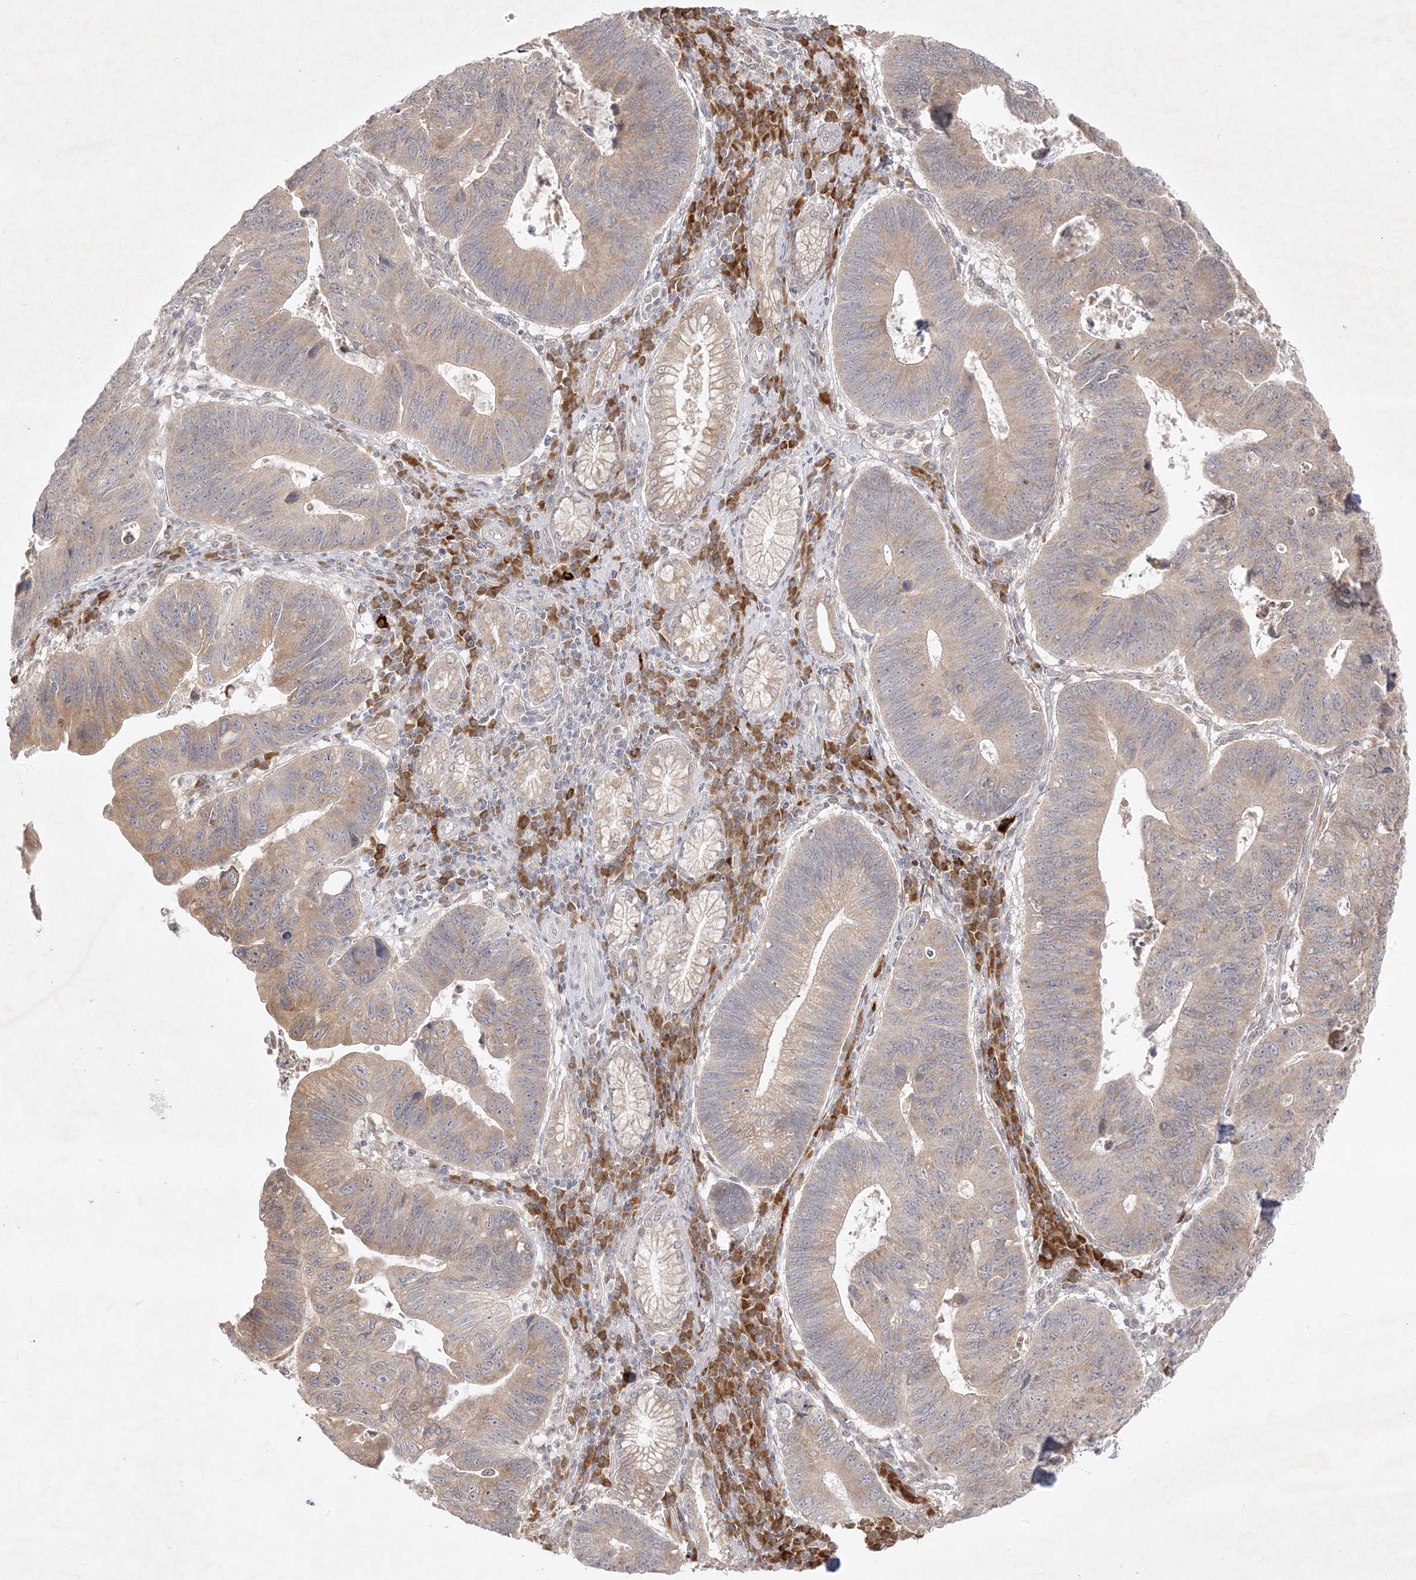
{"staining": {"intensity": "weak", "quantity": ">75%", "location": "cytoplasmic/membranous"}, "tissue": "stomach cancer", "cell_type": "Tumor cells", "image_type": "cancer", "snomed": [{"axis": "morphology", "description": "Adenocarcinoma, NOS"}, {"axis": "topography", "description": "Stomach"}], "caption": "Tumor cells display weak cytoplasmic/membranous staining in approximately >75% of cells in adenocarcinoma (stomach). (DAB IHC, brown staining for protein, blue staining for nuclei).", "gene": "C2CD2", "patient": {"sex": "male", "age": 59}}